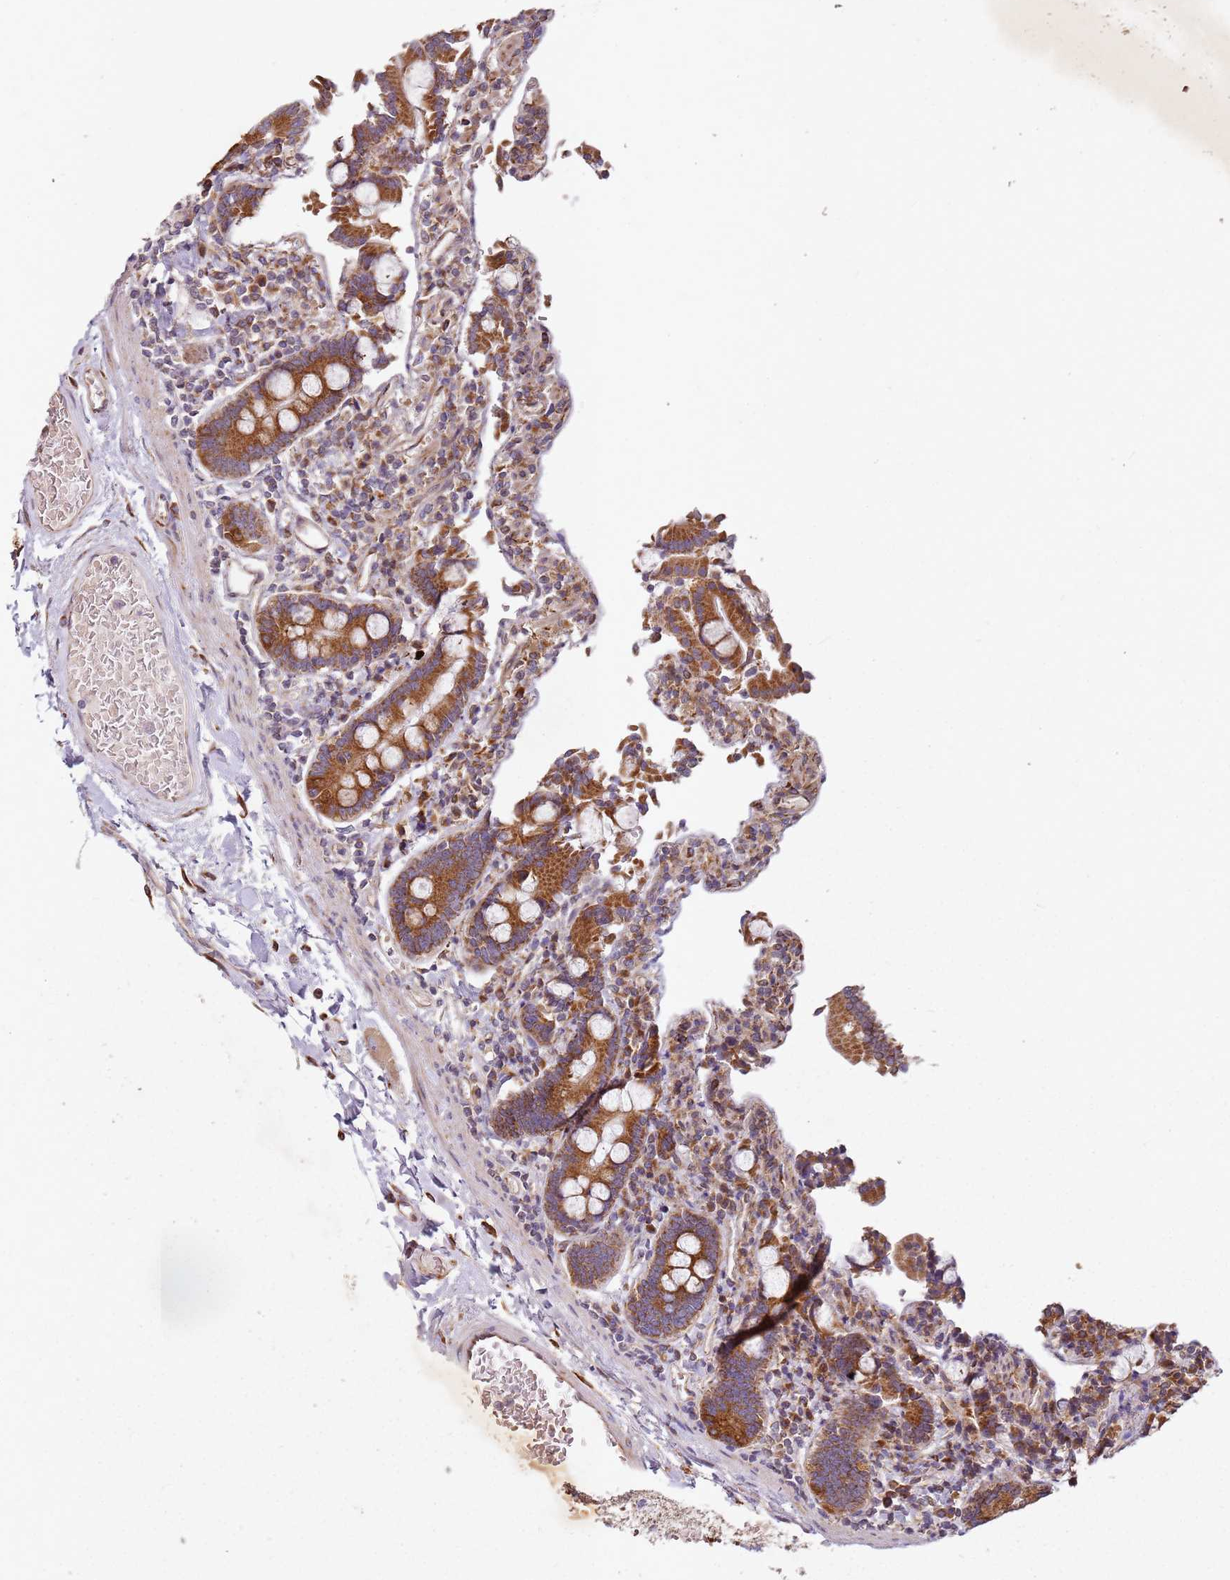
{"staining": {"intensity": "strong", "quantity": ">75%", "location": "cytoplasmic/membranous"}, "tissue": "duodenum", "cell_type": "Glandular cells", "image_type": "normal", "snomed": [{"axis": "morphology", "description": "Normal tissue, NOS"}, {"axis": "topography", "description": "Duodenum"}], "caption": "About >75% of glandular cells in unremarkable human duodenum exhibit strong cytoplasmic/membranous protein positivity as visualized by brown immunohistochemical staining.", "gene": "ARFRP1", "patient": {"sex": "male", "age": 55}}